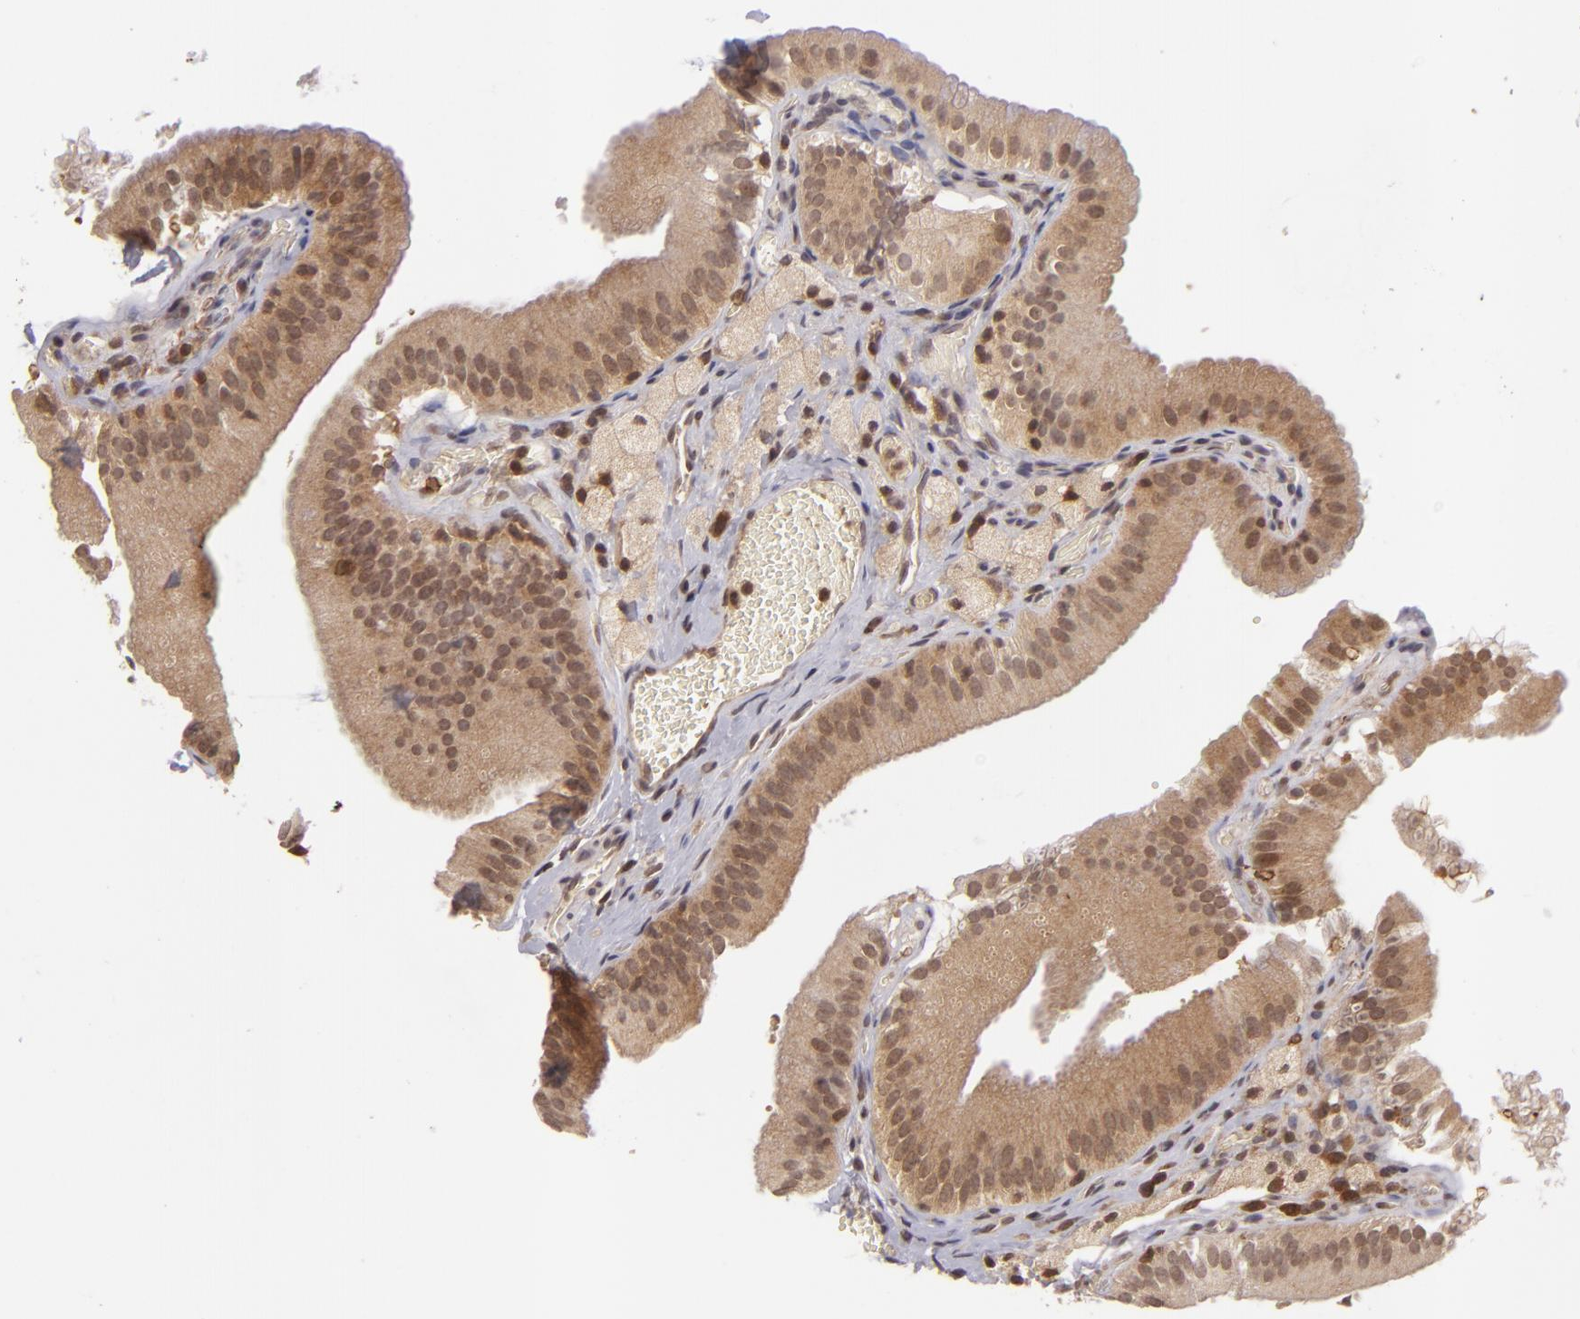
{"staining": {"intensity": "moderate", "quantity": ">75%", "location": "cytoplasmic/membranous,nuclear"}, "tissue": "gallbladder", "cell_type": "Glandular cells", "image_type": "normal", "snomed": [{"axis": "morphology", "description": "Normal tissue, NOS"}, {"axis": "topography", "description": "Gallbladder"}], "caption": "An image showing moderate cytoplasmic/membranous,nuclear staining in about >75% of glandular cells in benign gallbladder, as visualized by brown immunohistochemical staining.", "gene": "ZBTB33", "patient": {"sex": "female", "age": 24}}